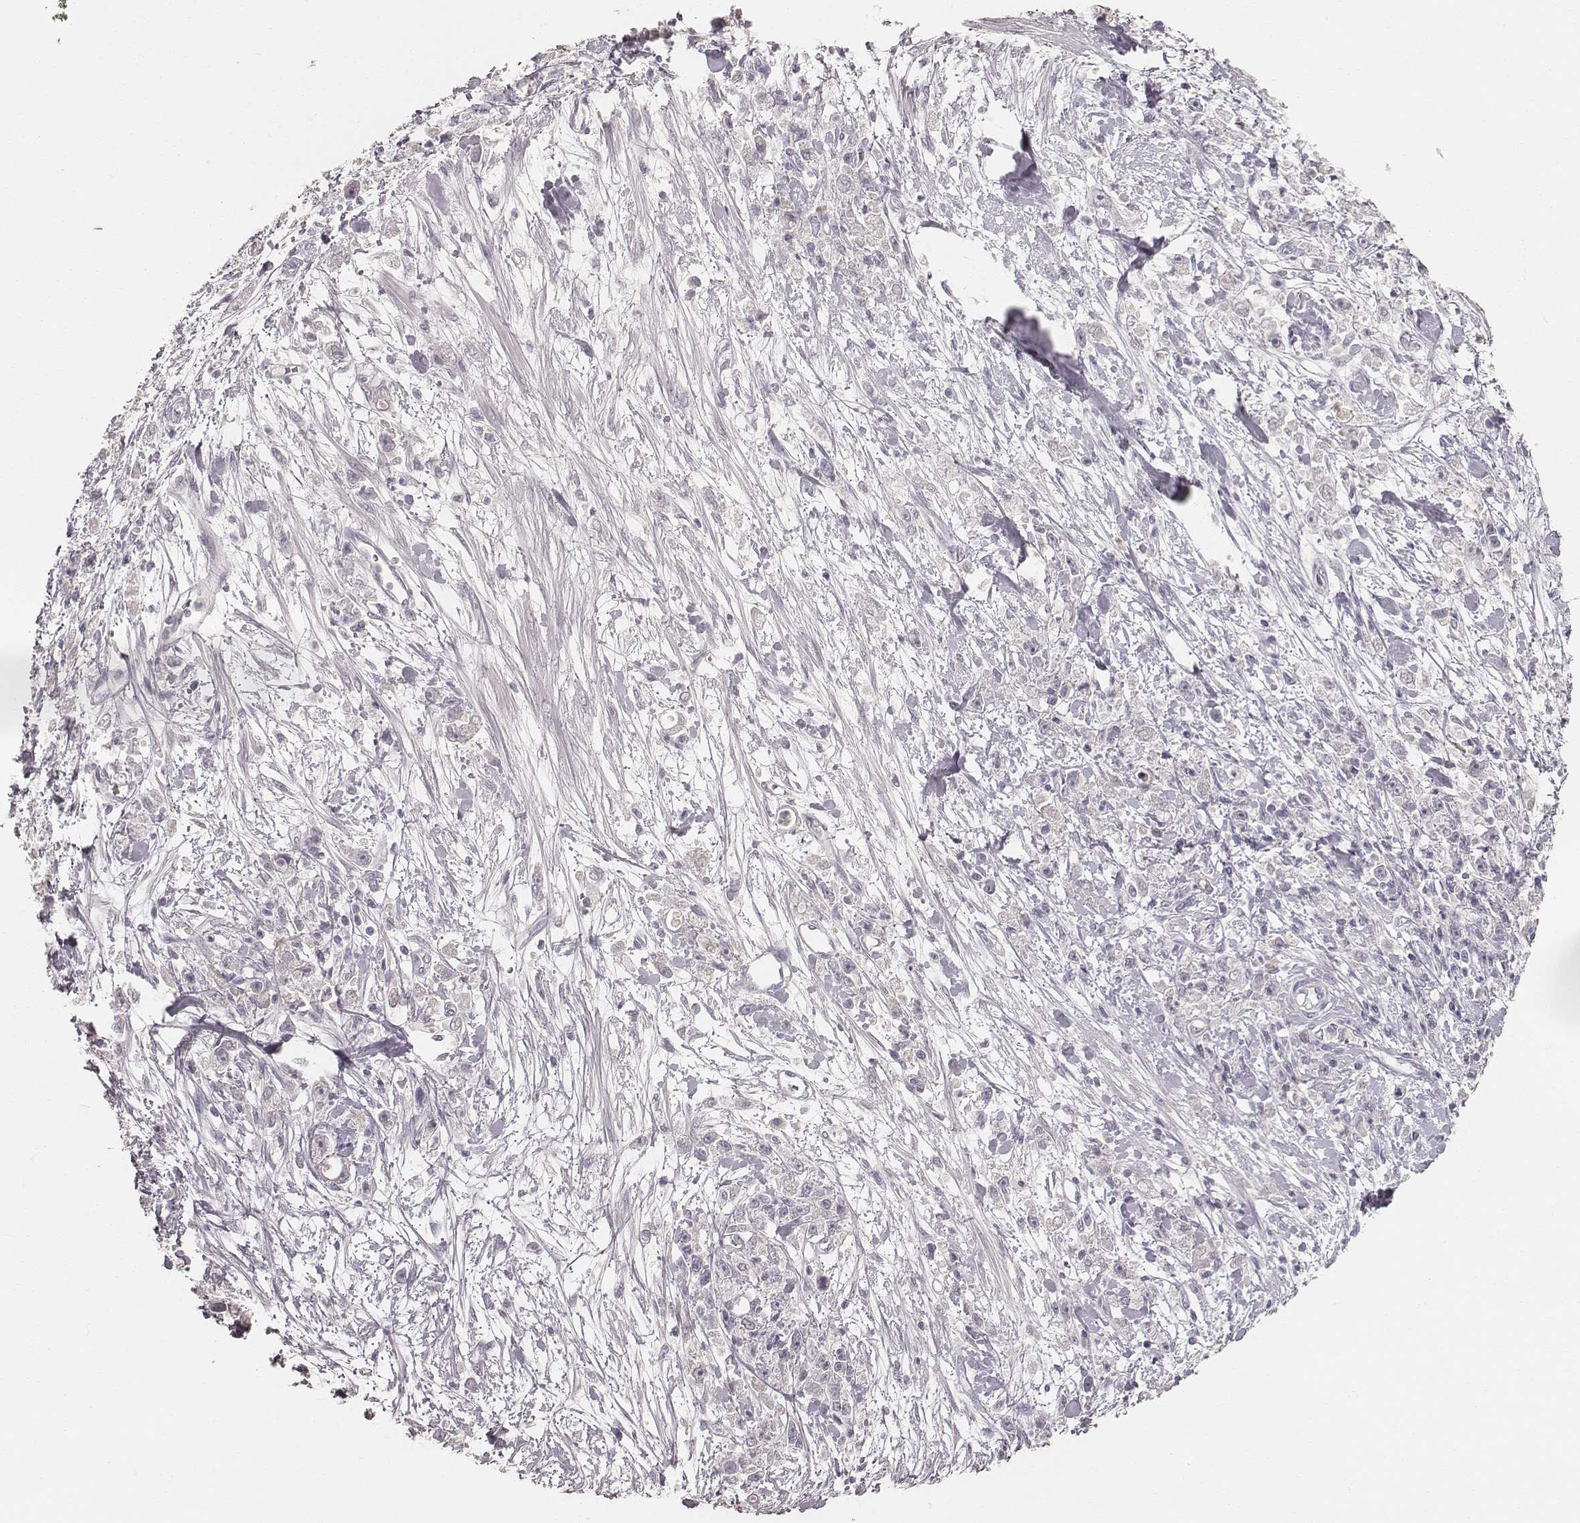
{"staining": {"intensity": "negative", "quantity": "none", "location": "none"}, "tissue": "stomach cancer", "cell_type": "Tumor cells", "image_type": "cancer", "snomed": [{"axis": "morphology", "description": "Adenocarcinoma, NOS"}, {"axis": "topography", "description": "Stomach"}], "caption": "This is an IHC image of stomach cancer. There is no positivity in tumor cells.", "gene": "LY6K", "patient": {"sex": "female", "age": 59}}